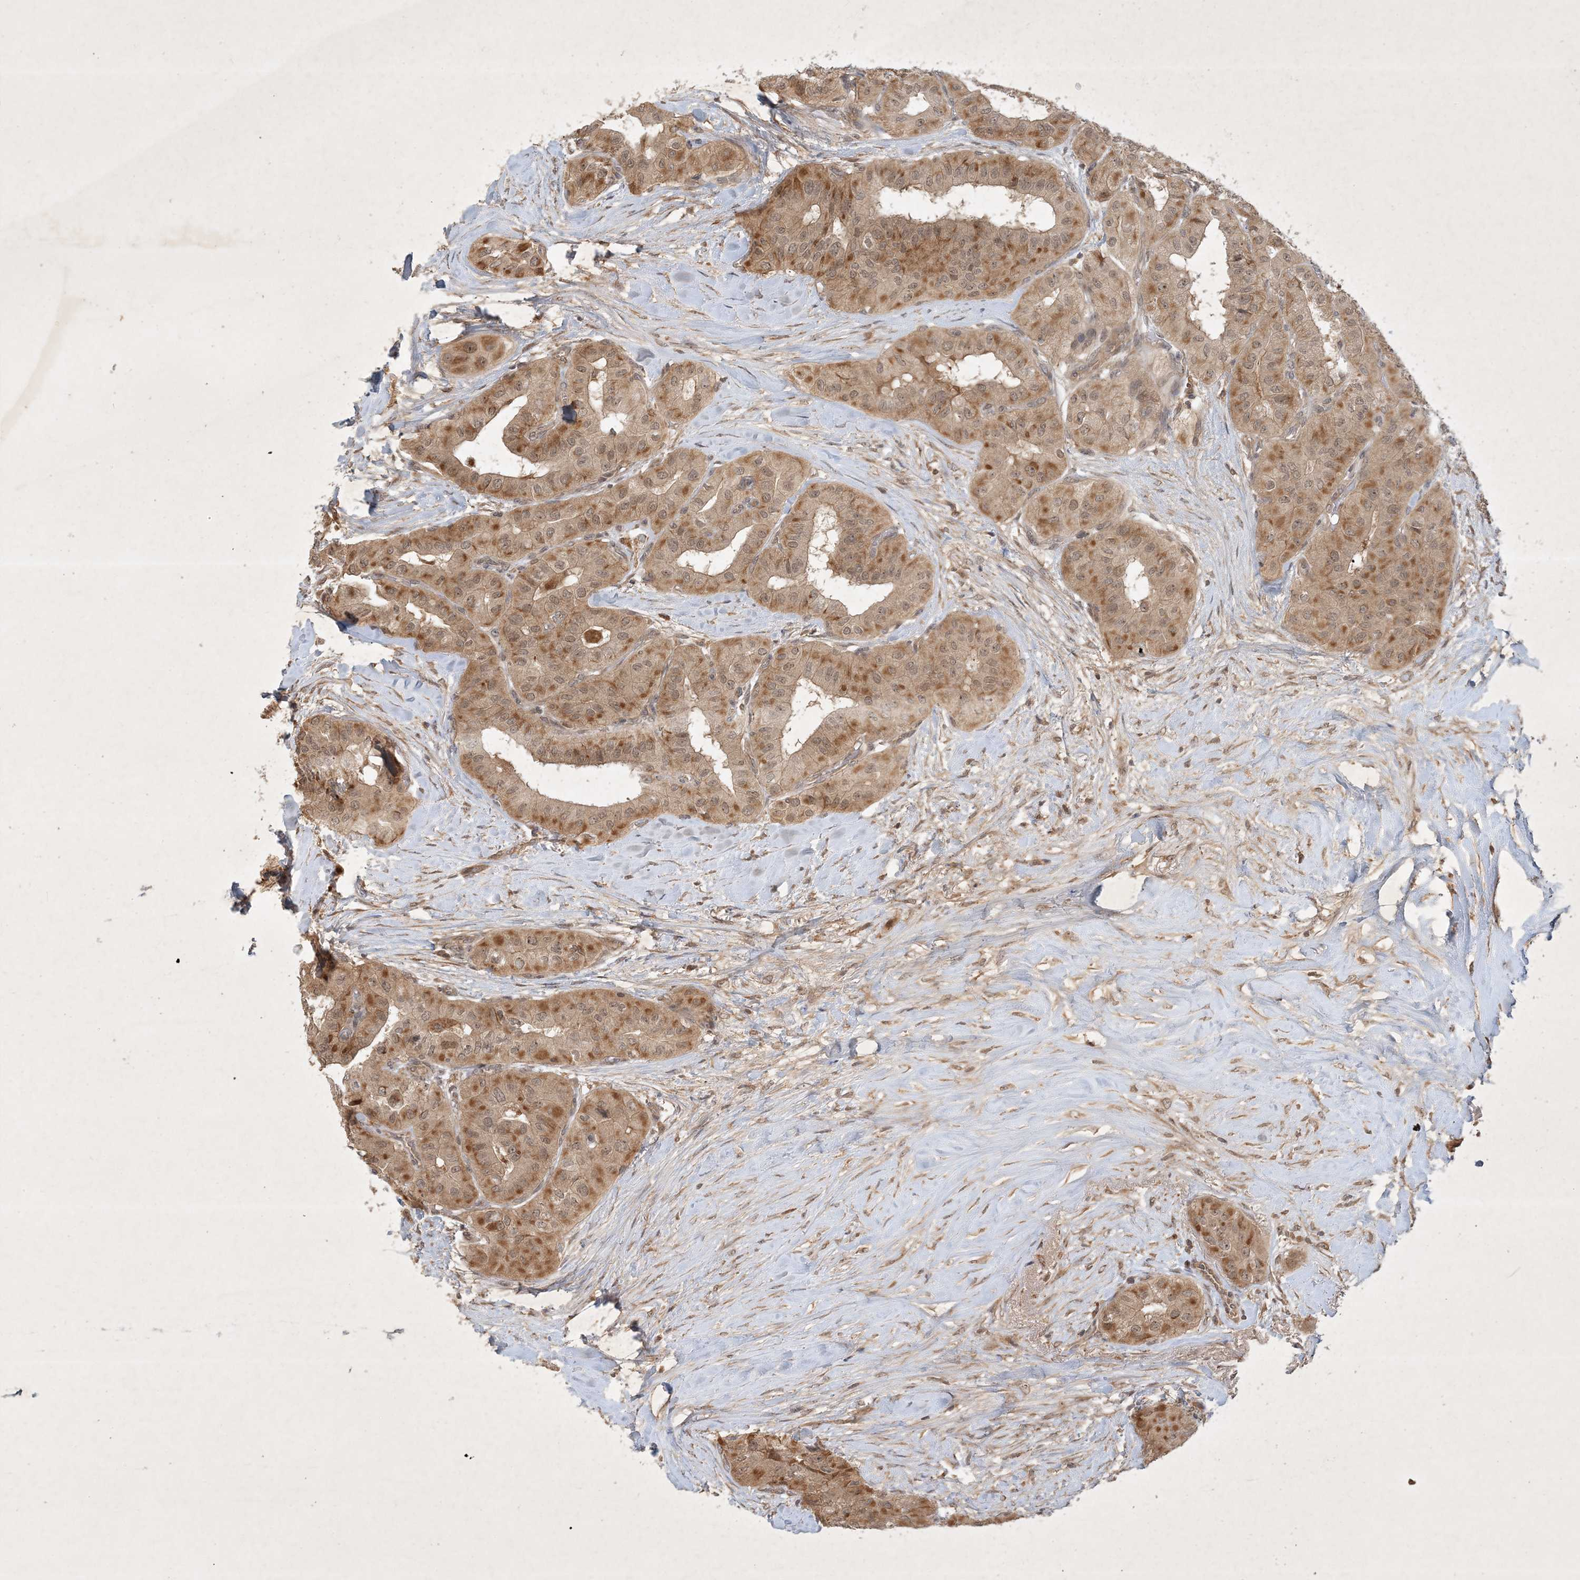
{"staining": {"intensity": "moderate", "quantity": ">75%", "location": "cytoplasmic/membranous,nuclear"}, "tissue": "thyroid cancer", "cell_type": "Tumor cells", "image_type": "cancer", "snomed": [{"axis": "morphology", "description": "Papillary adenocarcinoma, NOS"}, {"axis": "topography", "description": "Thyroid gland"}], "caption": "DAB immunohistochemical staining of human thyroid cancer displays moderate cytoplasmic/membranous and nuclear protein expression in approximately >75% of tumor cells.", "gene": "ZCCHC4", "patient": {"sex": "female", "age": 59}}